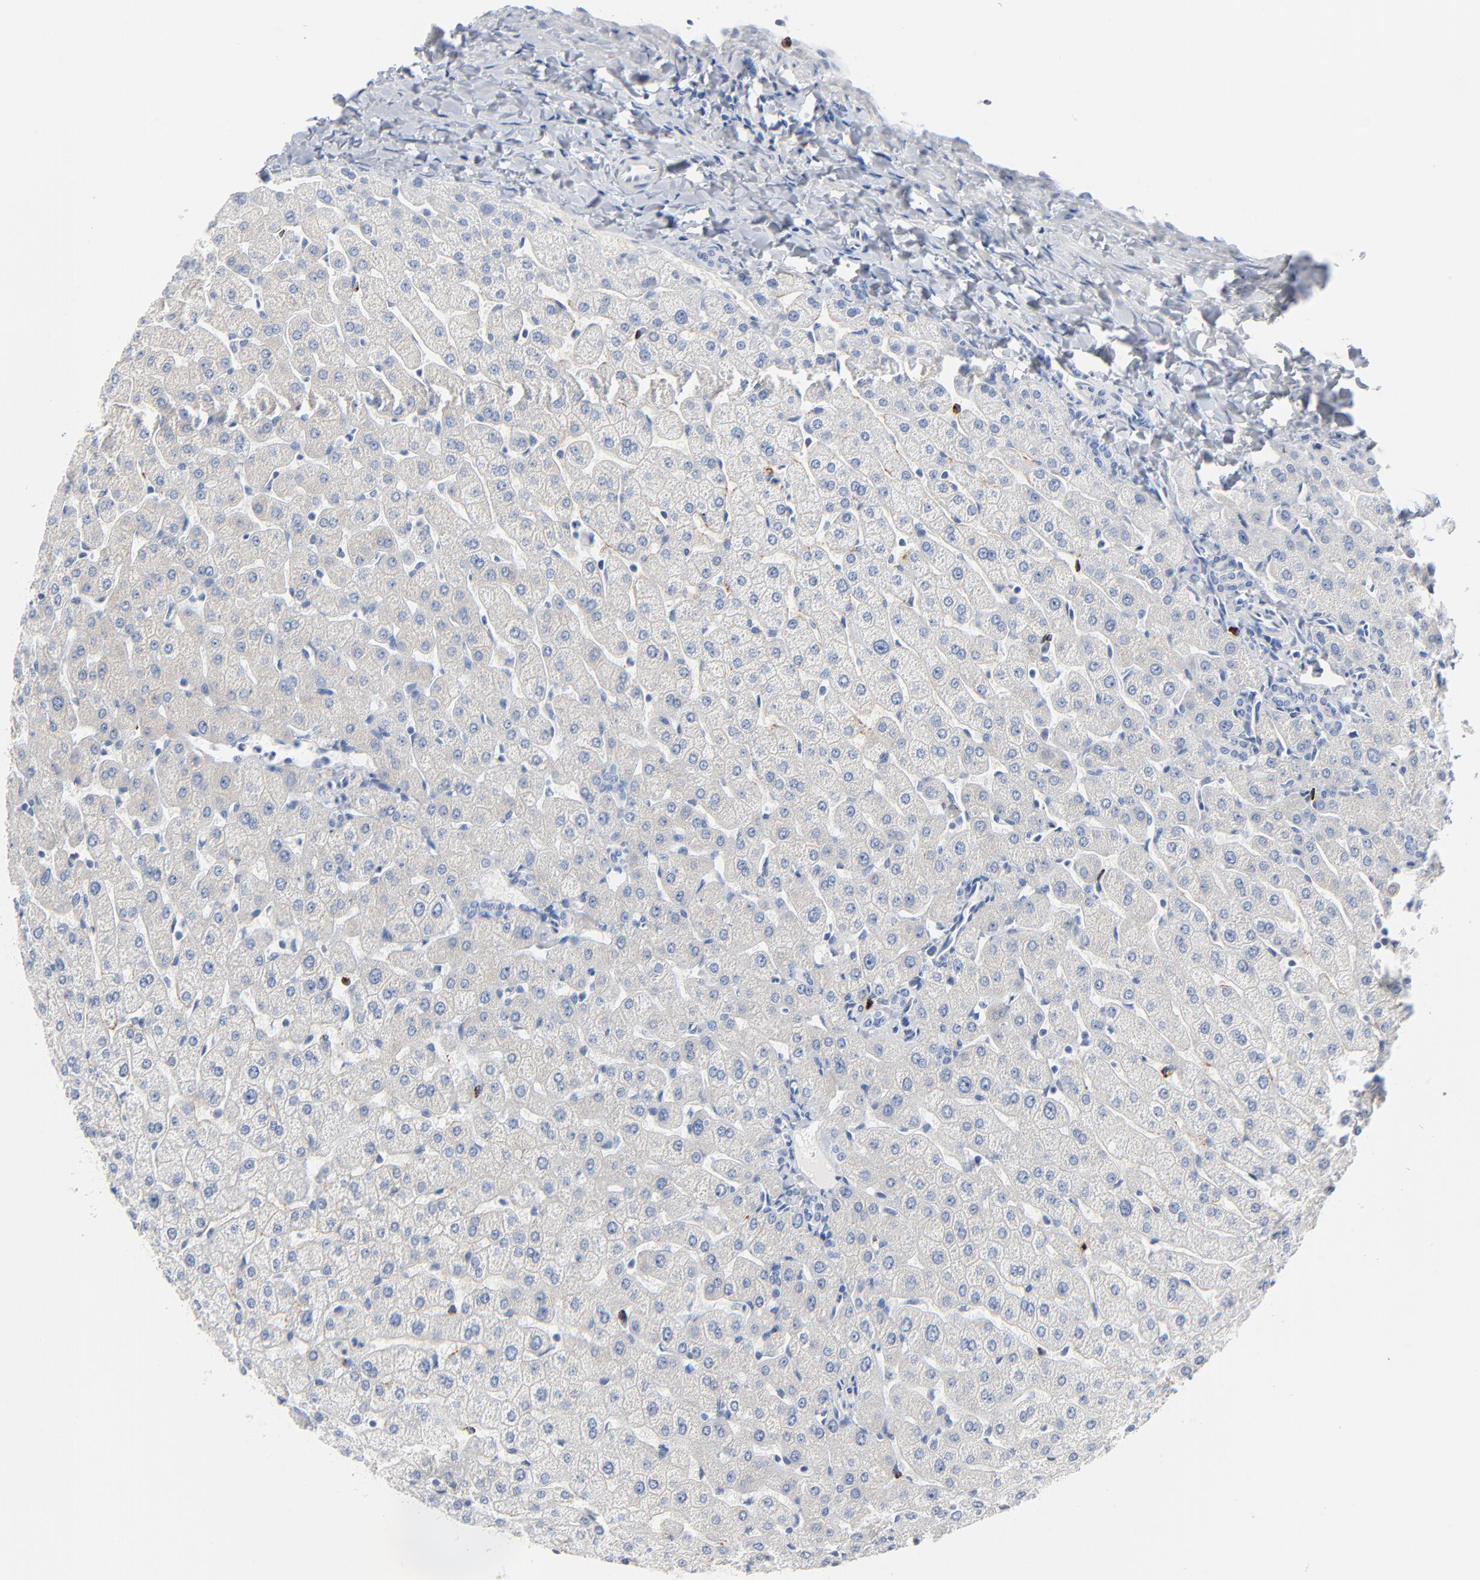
{"staining": {"intensity": "negative", "quantity": "none", "location": "none"}, "tissue": "liver", "cell_type": "Cholangiocytes", "image_type": "normal", "snomed": [{"axis": "morphology", "description": "Normal tissue, NOS"}, {"axis": "morphology", "description": "Fibrosis, NOS"}, {"axis": "topography", "description": "Liver"}], "caption": "The micrograph exhibits no significant positivity in cholangiocytes of liver.", "gene": "GZMB", "patient": {"sex": "female", "age": 29}}